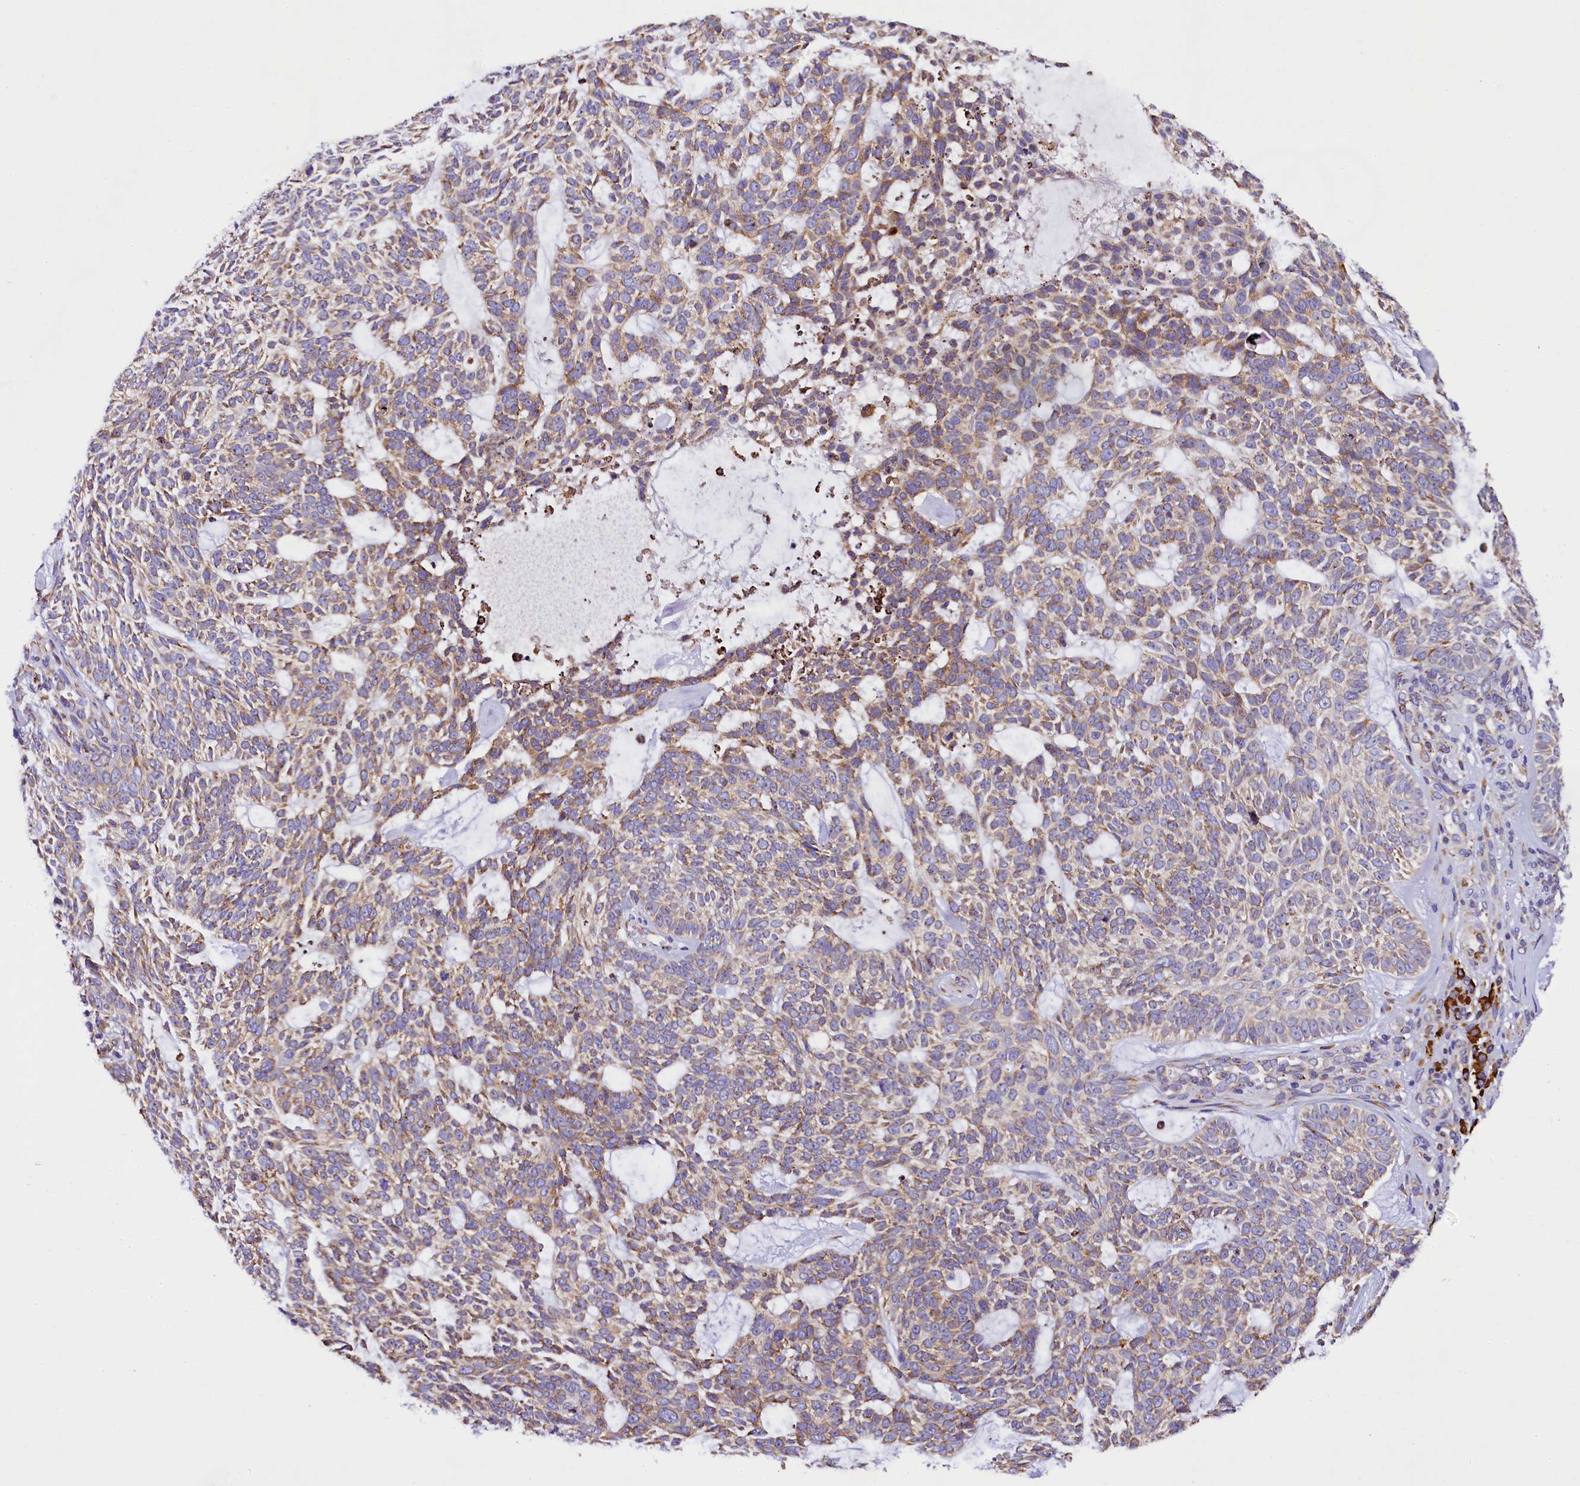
{"staining": {"intensity": "moderate", "quantity": "25%-75%", "location": "cytoplasmic/membranous"}, "tissue": "skin cancer", "cell_type": "Tumor cells", "image_type": "cancer", "snomed": [{"axis": "morphology", "description": "Basal cell carcinoma"}, {"axis": "topography", "description": "Skin"}], "caption": "Approximately 25%-75% of tumor cells in skin cancer (basal cell carcinoma) demonstrate moderate cytoplasmic/membranous protein positivity as visualized by brown immunohistochemical staining.", "gene": "CAPS2", "patient": {"sex": "male", "age": 75}}